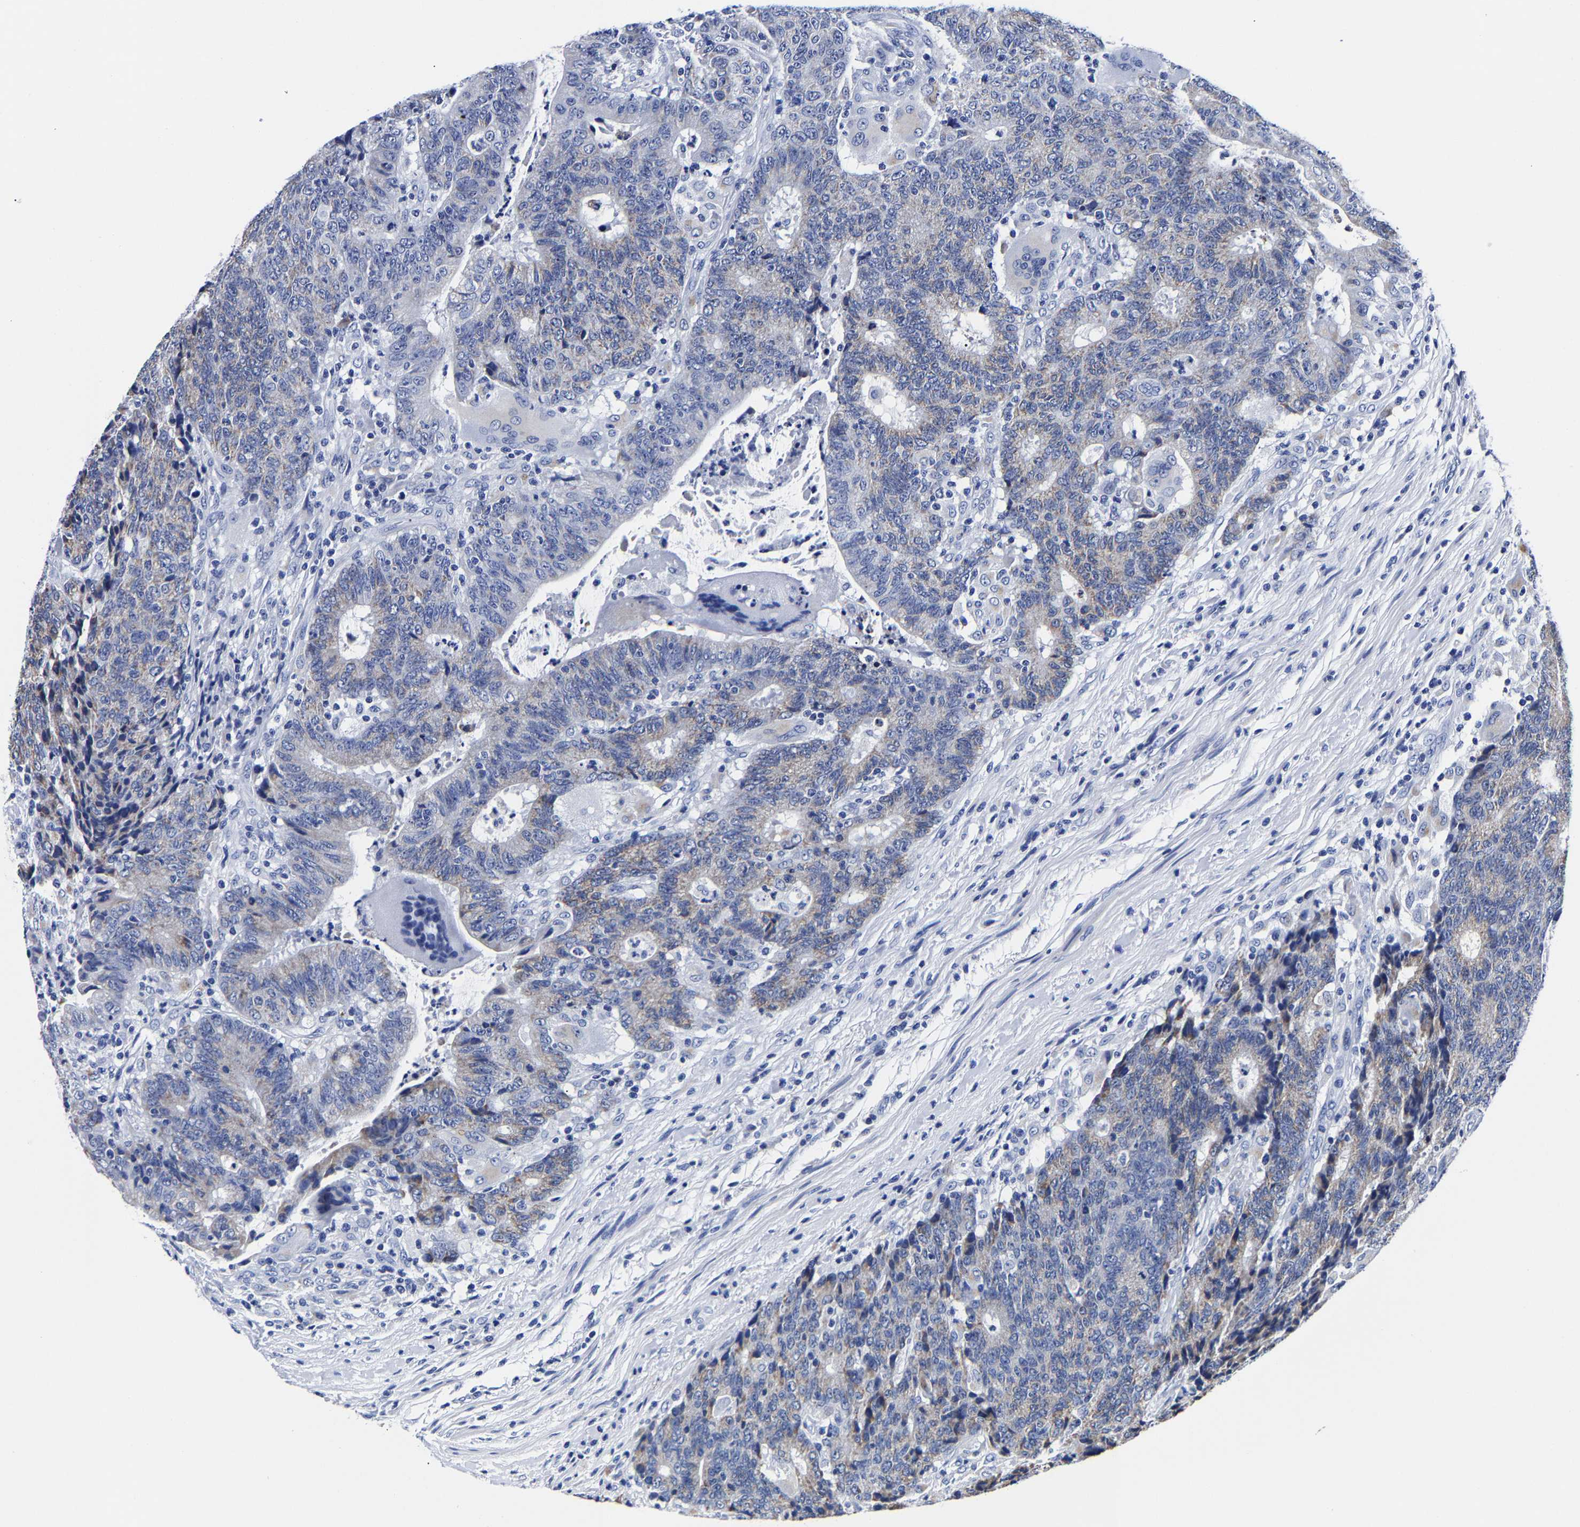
{"staining": {"intensity": "weak", "quantity": "<25%", "location": "cytoplasmic/membranous"}, "tissue": "colorectal cancer", "cell_type": "Tumor cells", "image_type": "cancer", "snomed": [{"axis": "morphology", "description": "Normal tissue, NOS"}, {"axis": "morphology", "description": "Adenocarcinoma, NOS"}, {"axis": "topography", "description": "Colon"}], "caption": "This is an immunohistochemistry photomicrograph of colorectal adenocarcinoma. There is no staining in tumor cells.", "gene": "CPA2", "patient": {"sex": "female", "age": 75}}